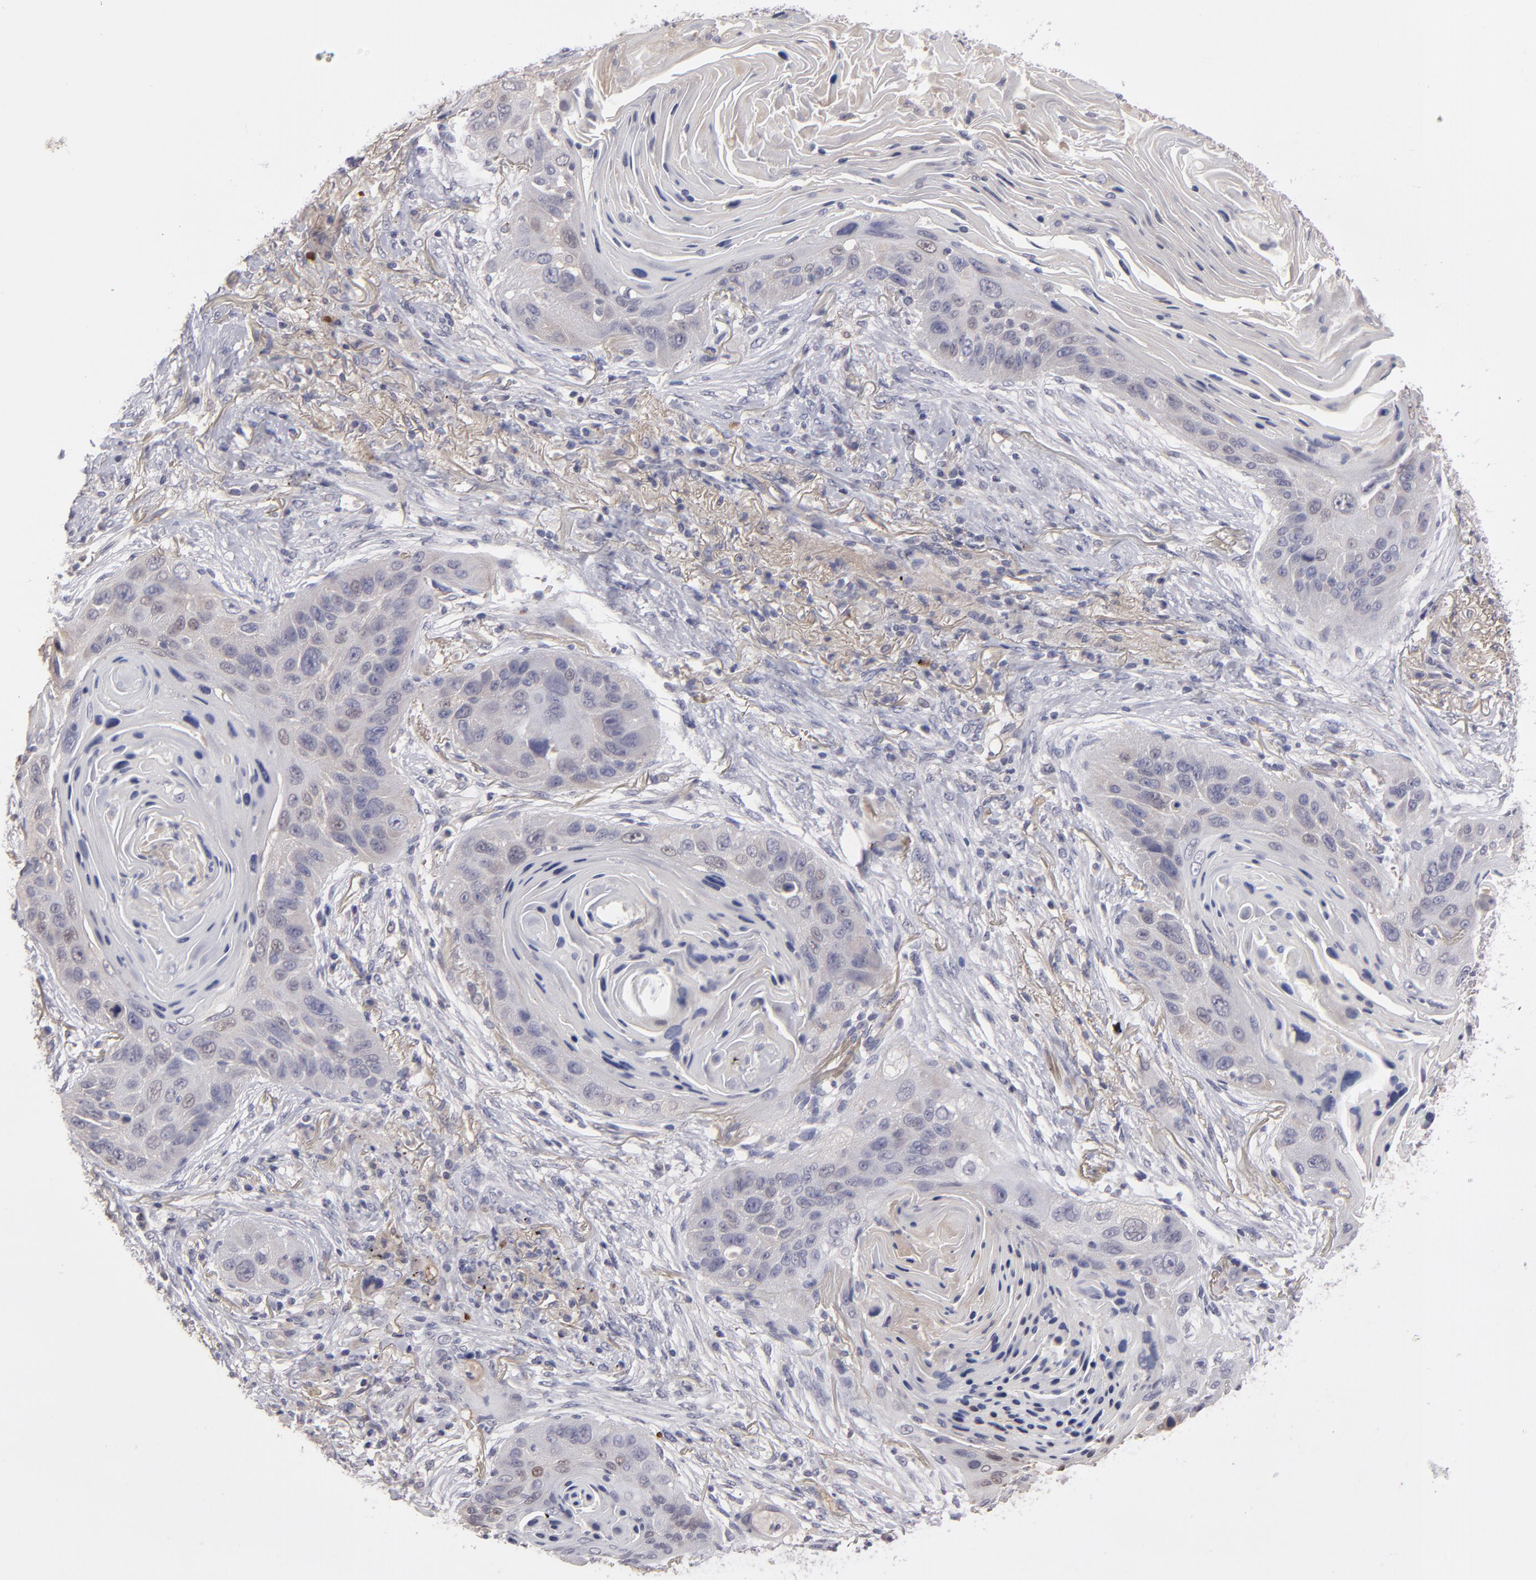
{"staining": {"intensity": "negative", "quantity": "none", "location": "none"}, "tissue": "lung cancer", "cell_type": "Tumor cells", "image_type": "cancer", "snomed": [{"axis": "morphology", "description": "Squamous cell carcinoma, NOS"}, {"axis": "topography", "description": "Lung"}], "caption": "The immunohistochemistry histopathology image has no significant staining in tumor cells of lung cancer (squamous cell carcinoma) tissue. (Brightfield microscopy of DAB immunohistochemistry (IHC) at high magnification).", "gene": "ITIH4", "patient": {"sex": "female", "age": 67}}